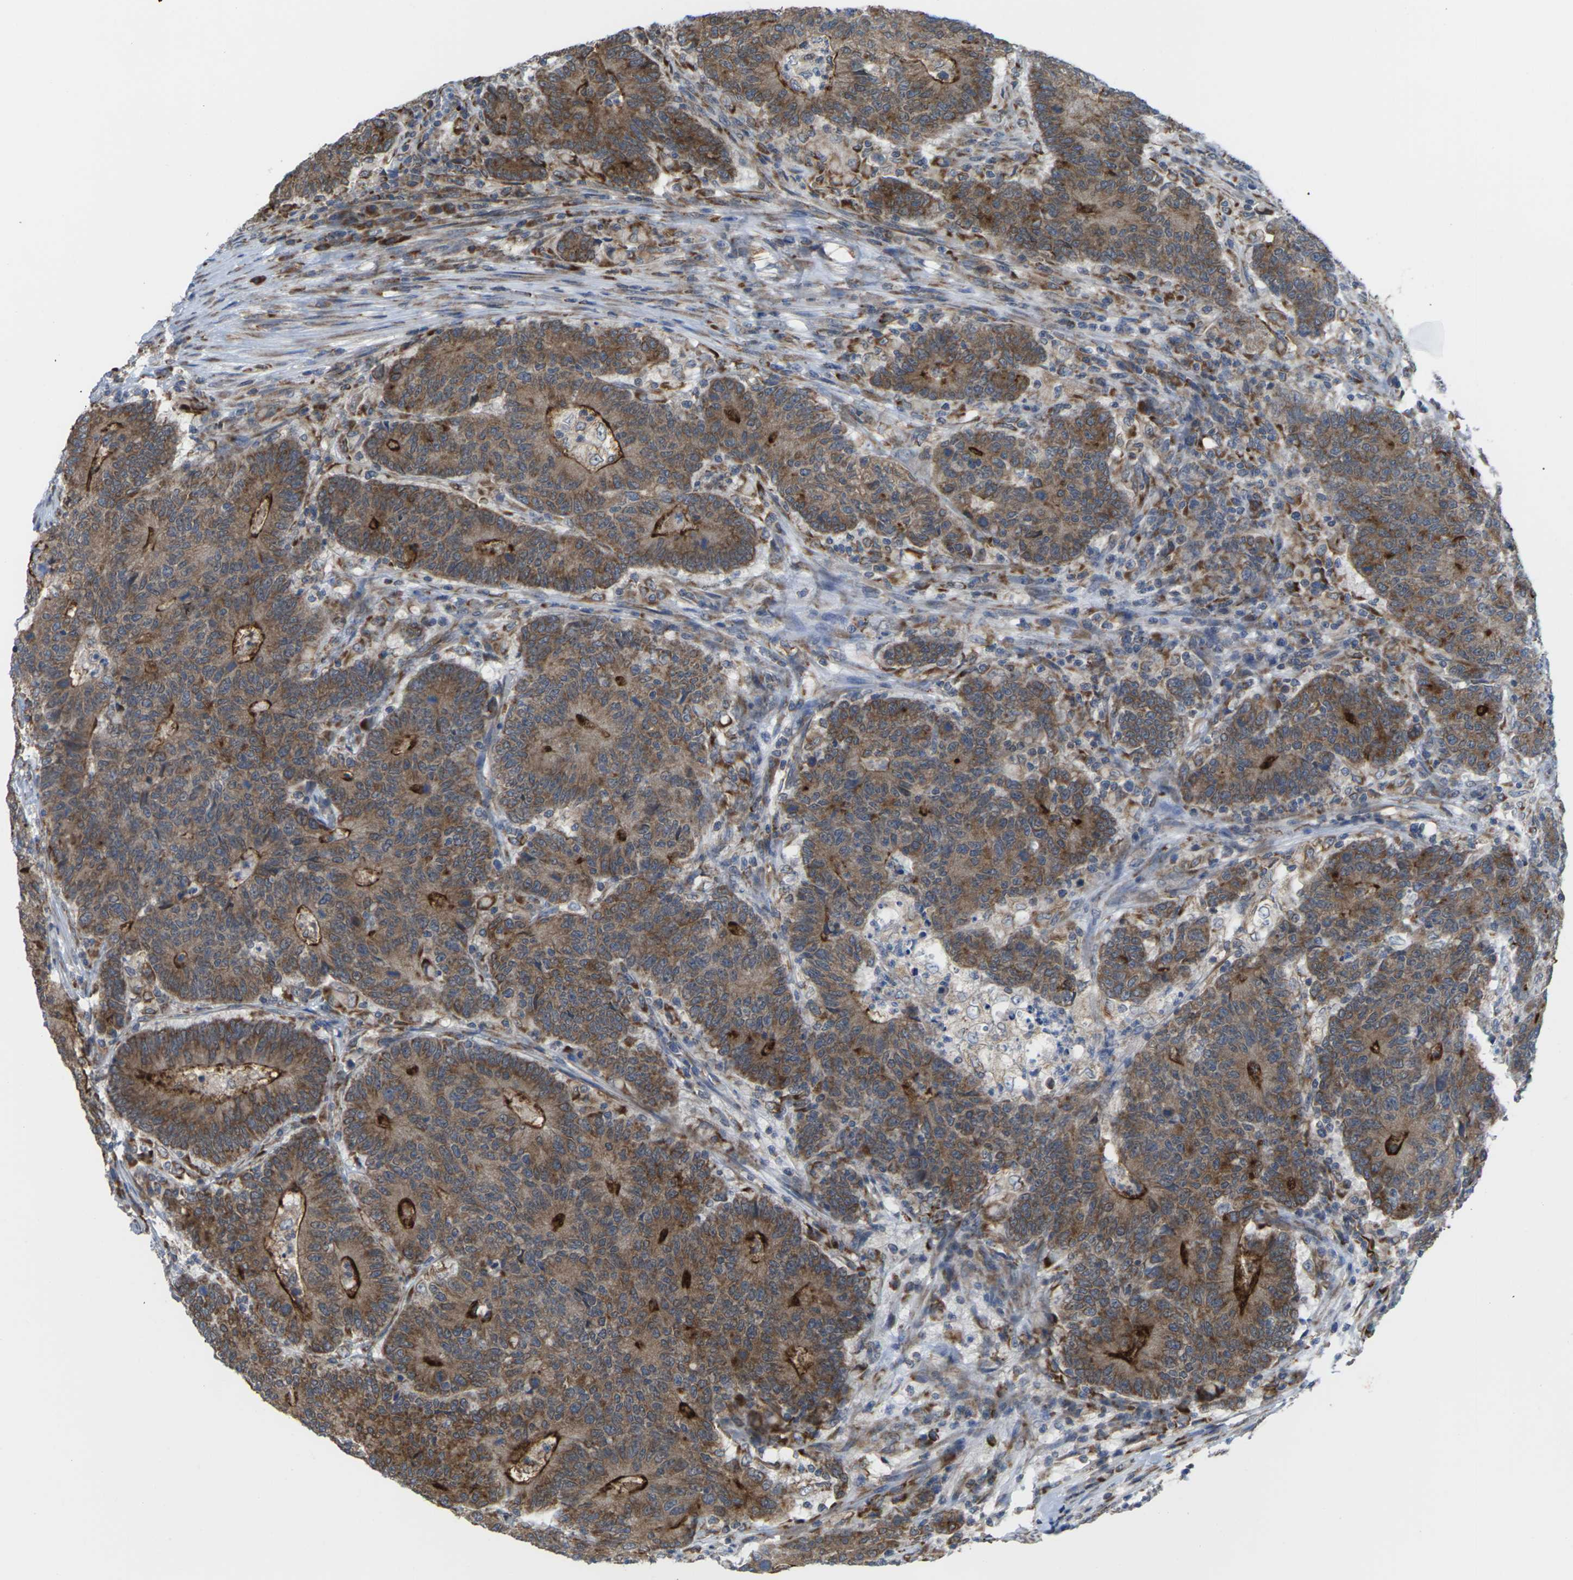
{"staining": {"intensity": "strong", "quantity": ">75%", "location": "cytoplasmic/membranous"}, "tissue": "colorectal cancer", "cell_type": "Tumor cells", "image_type": "cancer", "snomed": [{"axis": "morphology", "description": "Normal tissue, NOS"}, {"axis": "morphology", "description": "Adenocarcinoma, NOS"}, {"axis": "topography", "description": "Colon"}], "caption": "Immunohistochemistry (IHC) of human colorectal adenocarcinoma displays high levels of strong cytoplasmic/membranous positivity in about >75% of tumor cells.", "gene": "PDZK1IP1", "patient": {"sex": "female", "age": 75}}